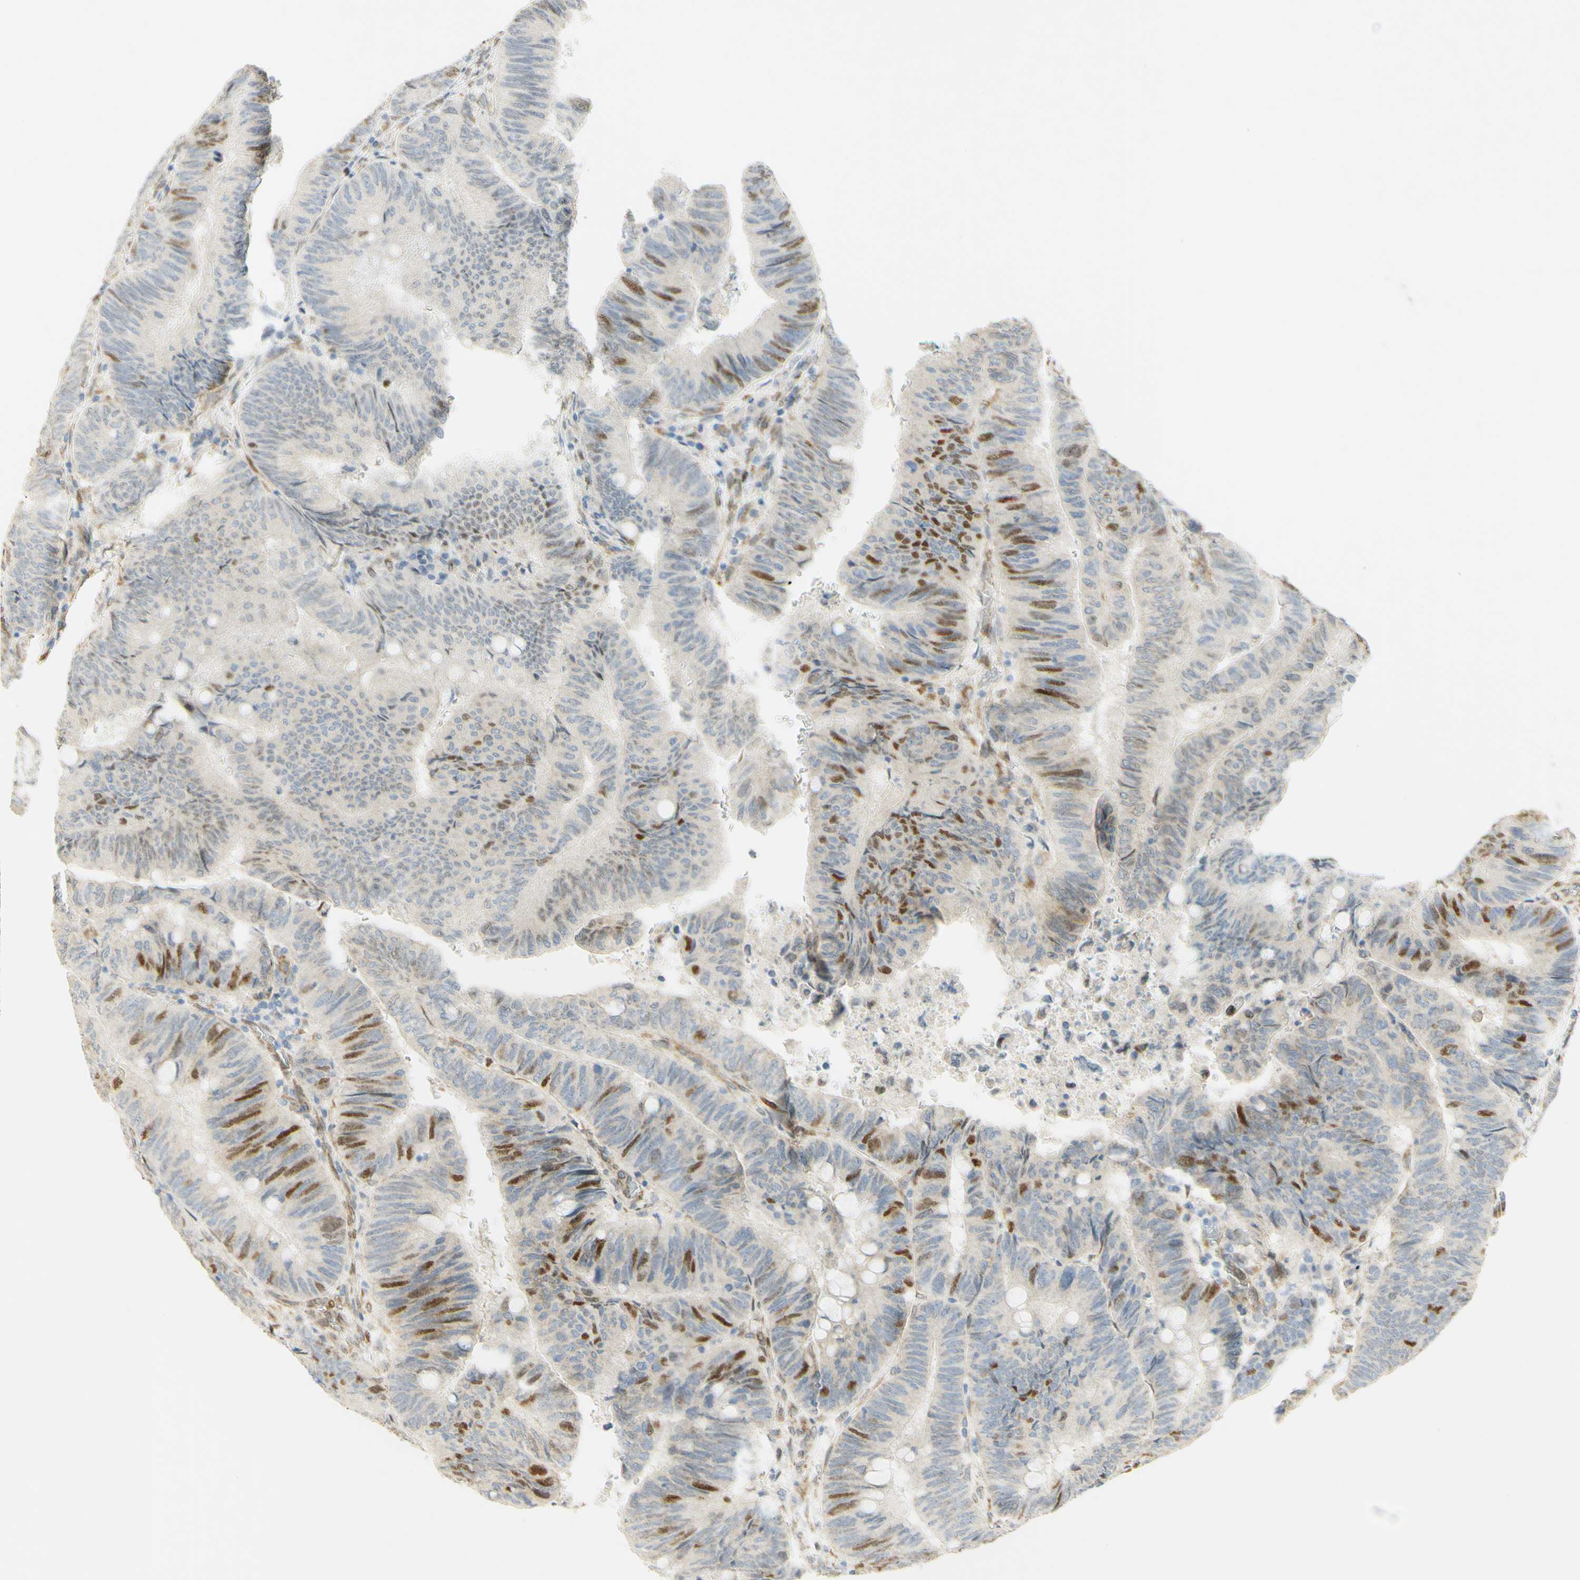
{"staining": {"intensity": "strong", "quantity": "25%-75%", "location": "nuclear"}, "tissue": "colorectal cancer", "cell_type": "Tumor cells", "image_type": "cancer", "snomed": [{"axis": "morphology", "description": "Normal tissue, NOS"}, {"axis": "morphology", "description": "Adenocarcinoma, NOS"}, {"axis": "topography", "description": "Rectum"}, {"axis": "topography", "description": "Peripheral nerve tissue"}], "caption": "A micrograph showing strong nuclear expression in about 25%-75% of tumor cells in colorectal adenocarcinoma, as visualized by brown immunohistochemical staining.", "gene": "E2F1", "patient": {"sex": "male", "age": 92}}